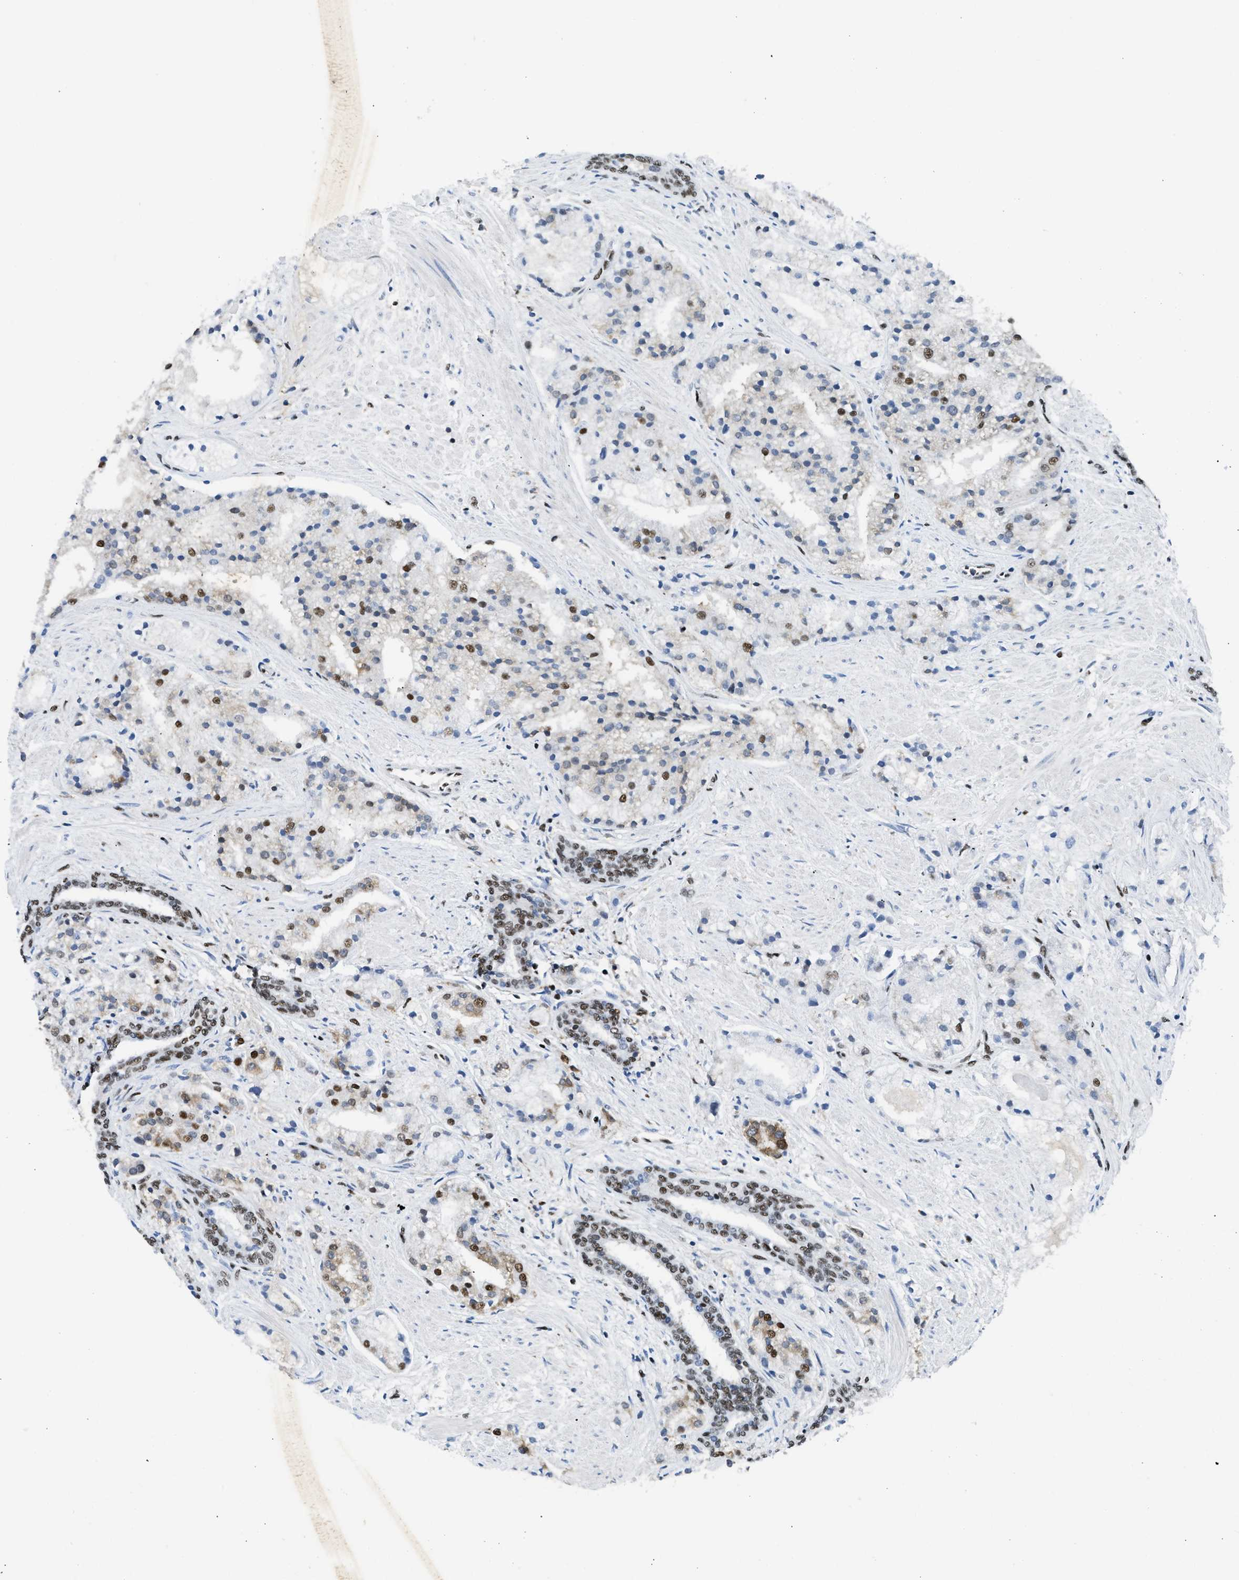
{"staining": {"intensity": "moderate", "quantity": "25%-75%", "location": "nuclear"}, "tissue": "prostate cancer", "cell_type": "Tumor cells", "image_type": "cancer", "snomed": [{"axis": "morphology", "description": "Adenocarcinoma, High grade"}, {"axis": "topography", "description": "Prostate"}], "caption": "The histopathology image exhibits immunohistochemical staining of prostate adenocarcinoma (high-grade). There is moderate nuclear expression is appreciated in approximately 25%-75% of tumor cells. Nuclei are stained in blue.", "gene": "SCAF4", "patient": {"sex": "male", "age": 50}}